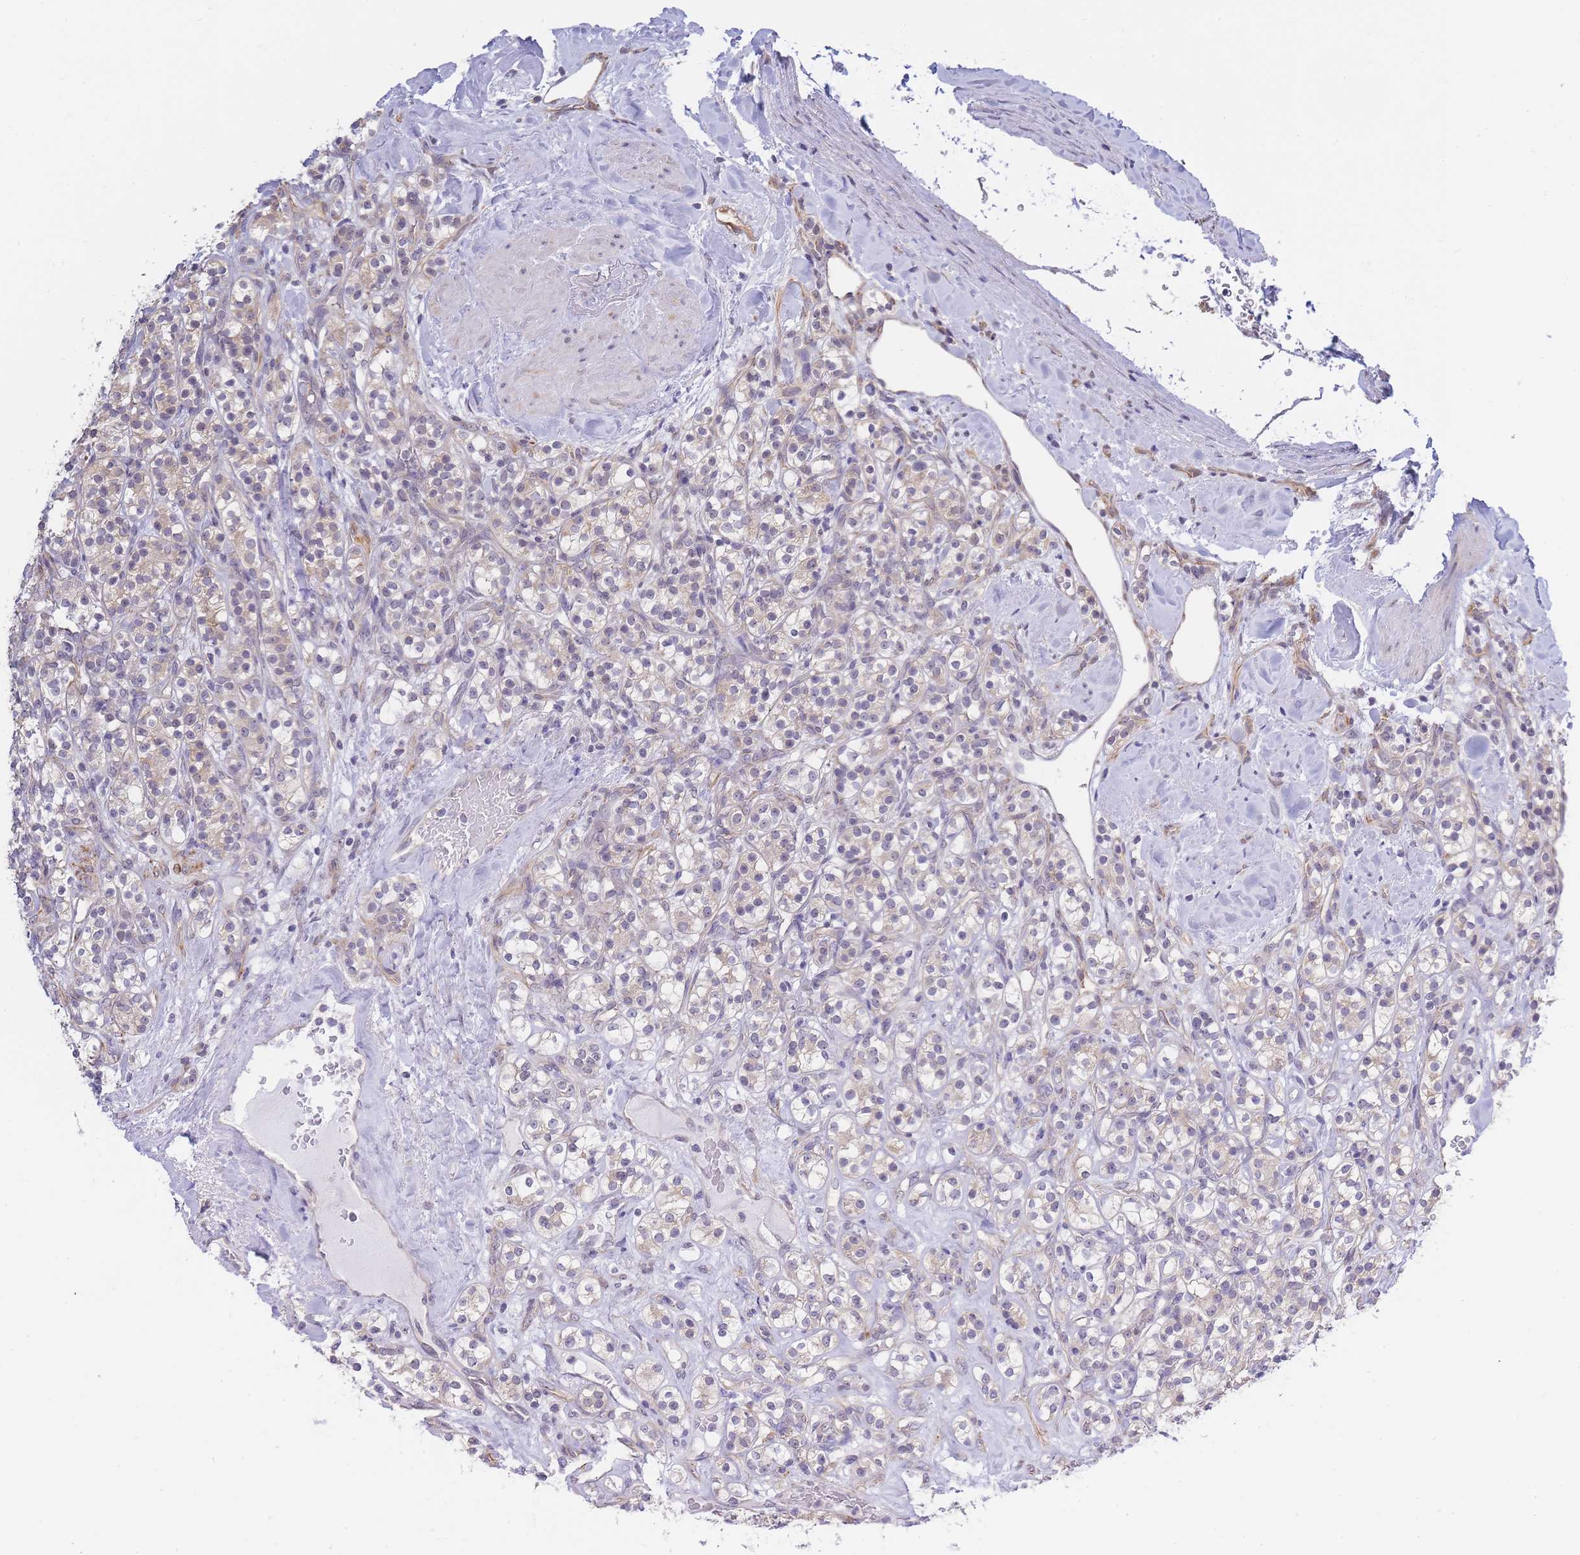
{"staining": {"intensity": "weak", "quantity": "<25%", "location": "cytoplasmic/membranous"}, "tissue": "renal cancer", "cell_type": "Tumor cells", "image_type": "cancer", "snomed": [{"axis": "morphology", "description": "Adenocarcinoma, NOS"}, {"axis": "topography", "description": "Kidney"}], "caption": "Tumor cells show no significant protein staining in renal cancer. (Brightfield microscopy of DAB IHC at high magnification).", "gene": "C19orf25", "patient": {"sex": "male", "age": 77}}